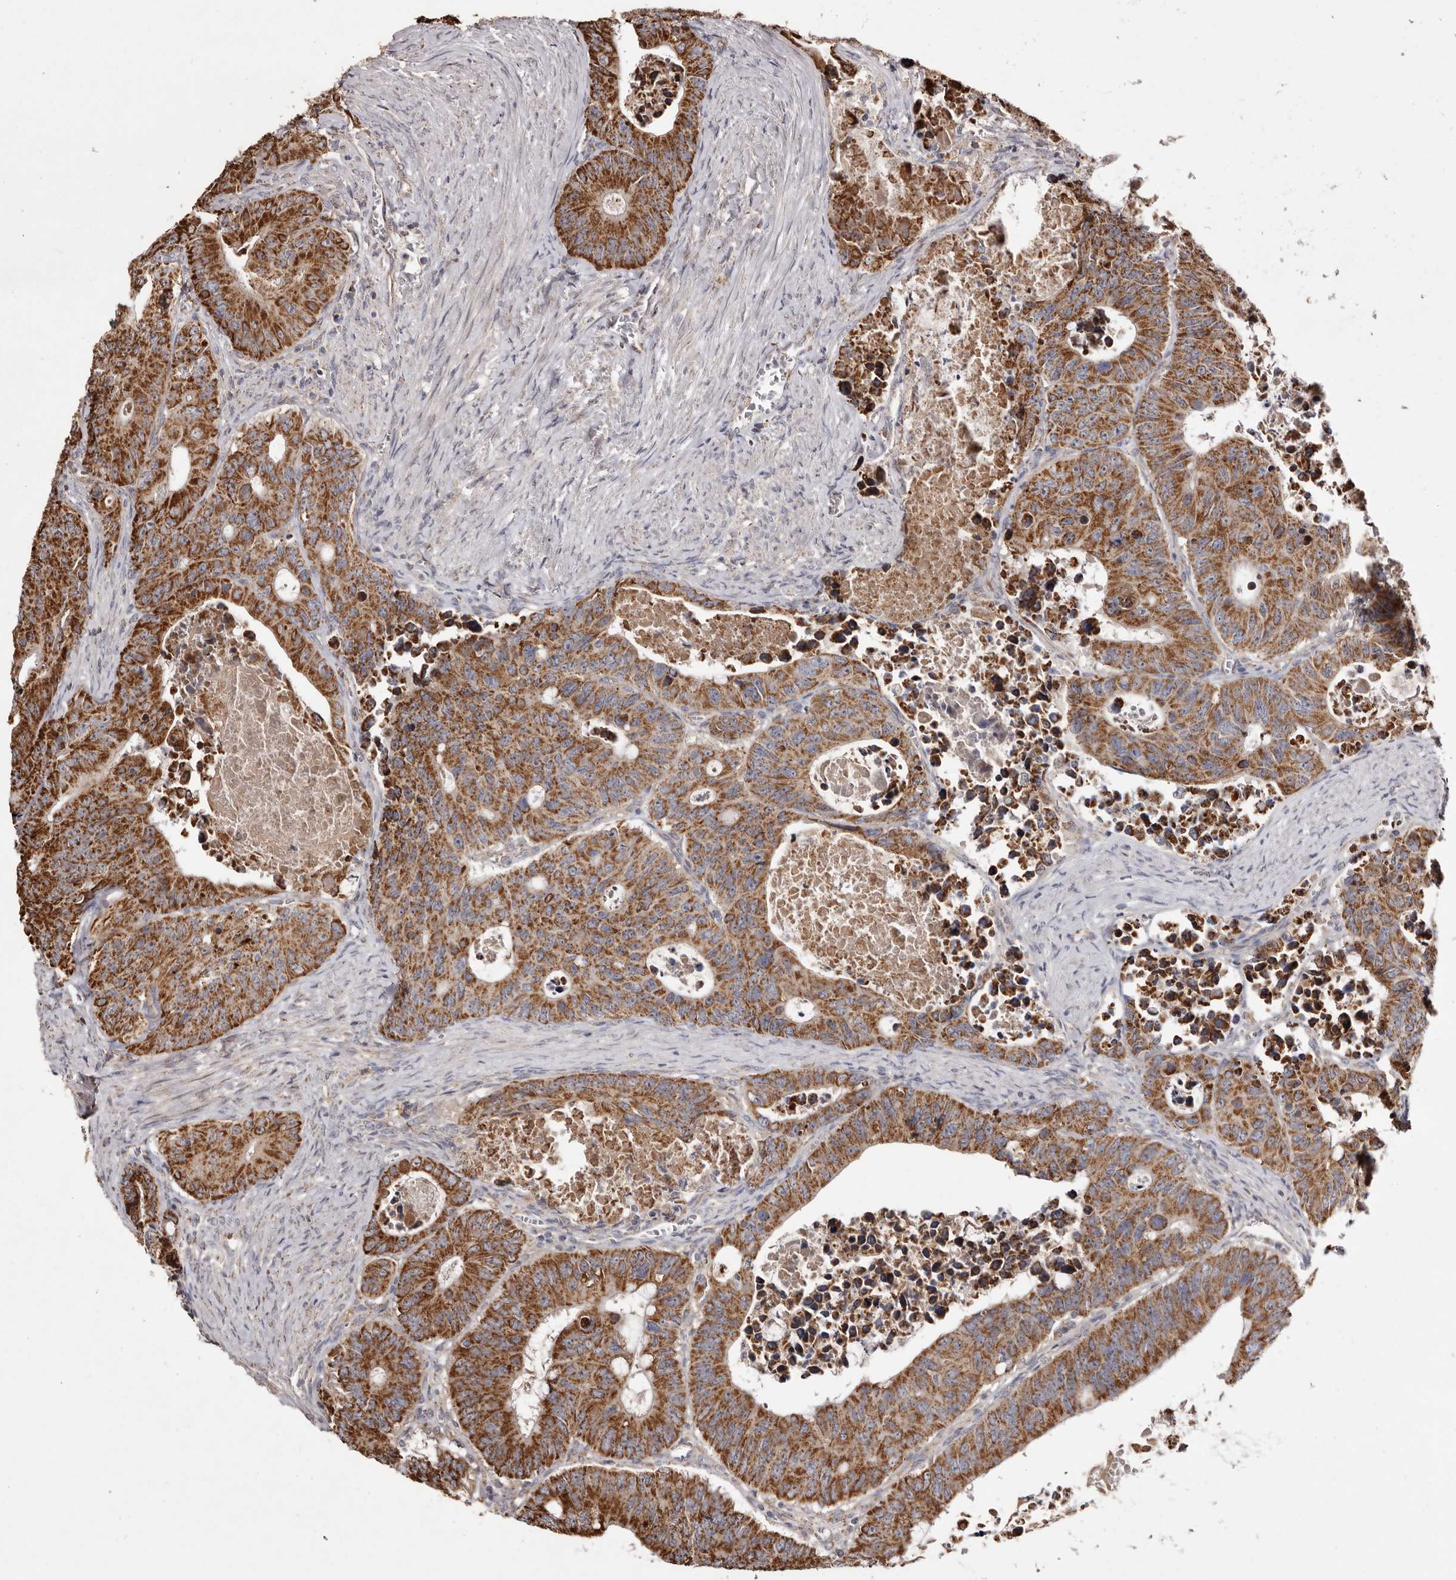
{"staining": {"intensity": "strong", "quantity": ">75%", "location": "cytoplasmic/membranous"}, "tissue": "colorectal cancer", "cell_type": "Tumor cells", "image_type": "cancer", "snomed": [{"axis": "morphology", "description": "Adenocarcinoma, NOS"}, {"axis": "topography", "description": "Colon"}], "caption": "Strong cytoplasmic/membranous positivity is appreciated in about >75% of tumor cells in colorectal cancer (adenocarcinoma).", "gene": "CPLANE2", "patient": {"sex": "male", "age": 87}}